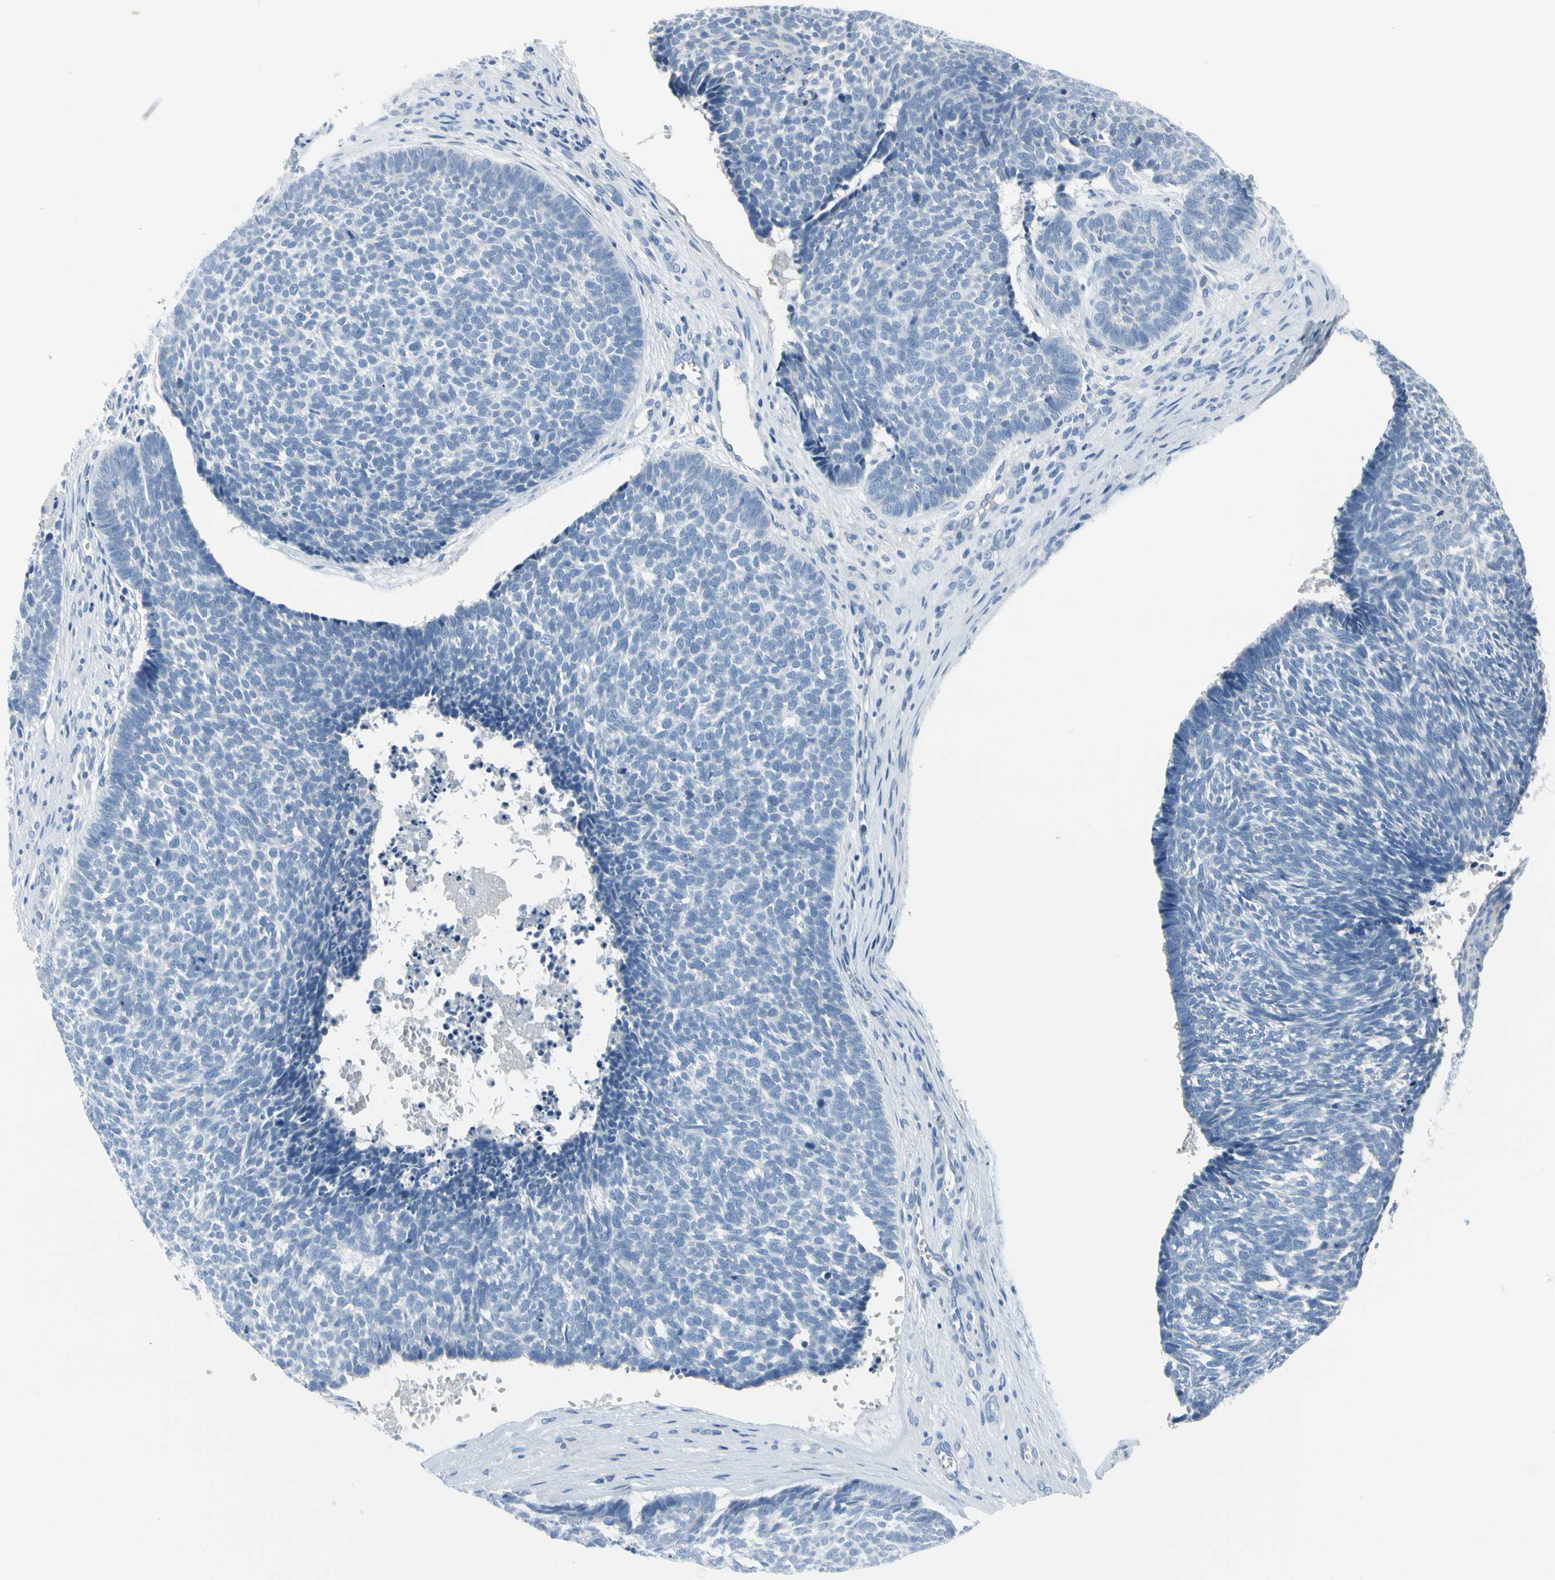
{"staining": {"intensity": "negative", "quantity": "none", "location": "none"}, "tissue": "skin cancer", "cell_type": "Tumor cells", "image_type": "cancer", "snomed": [{"axis": "morphology", "description": "Basal cell carcinoma"}, {"axis": "topography", "description": "Skin"}], "caption": "This is a histopathology image of immunohistochemistry (IHC) staining of basal cell carcinoma (skin), which shows no expression in tumor cells.", "gene": "MUC5B", "patient": {"sex": "male", "age": 84}}